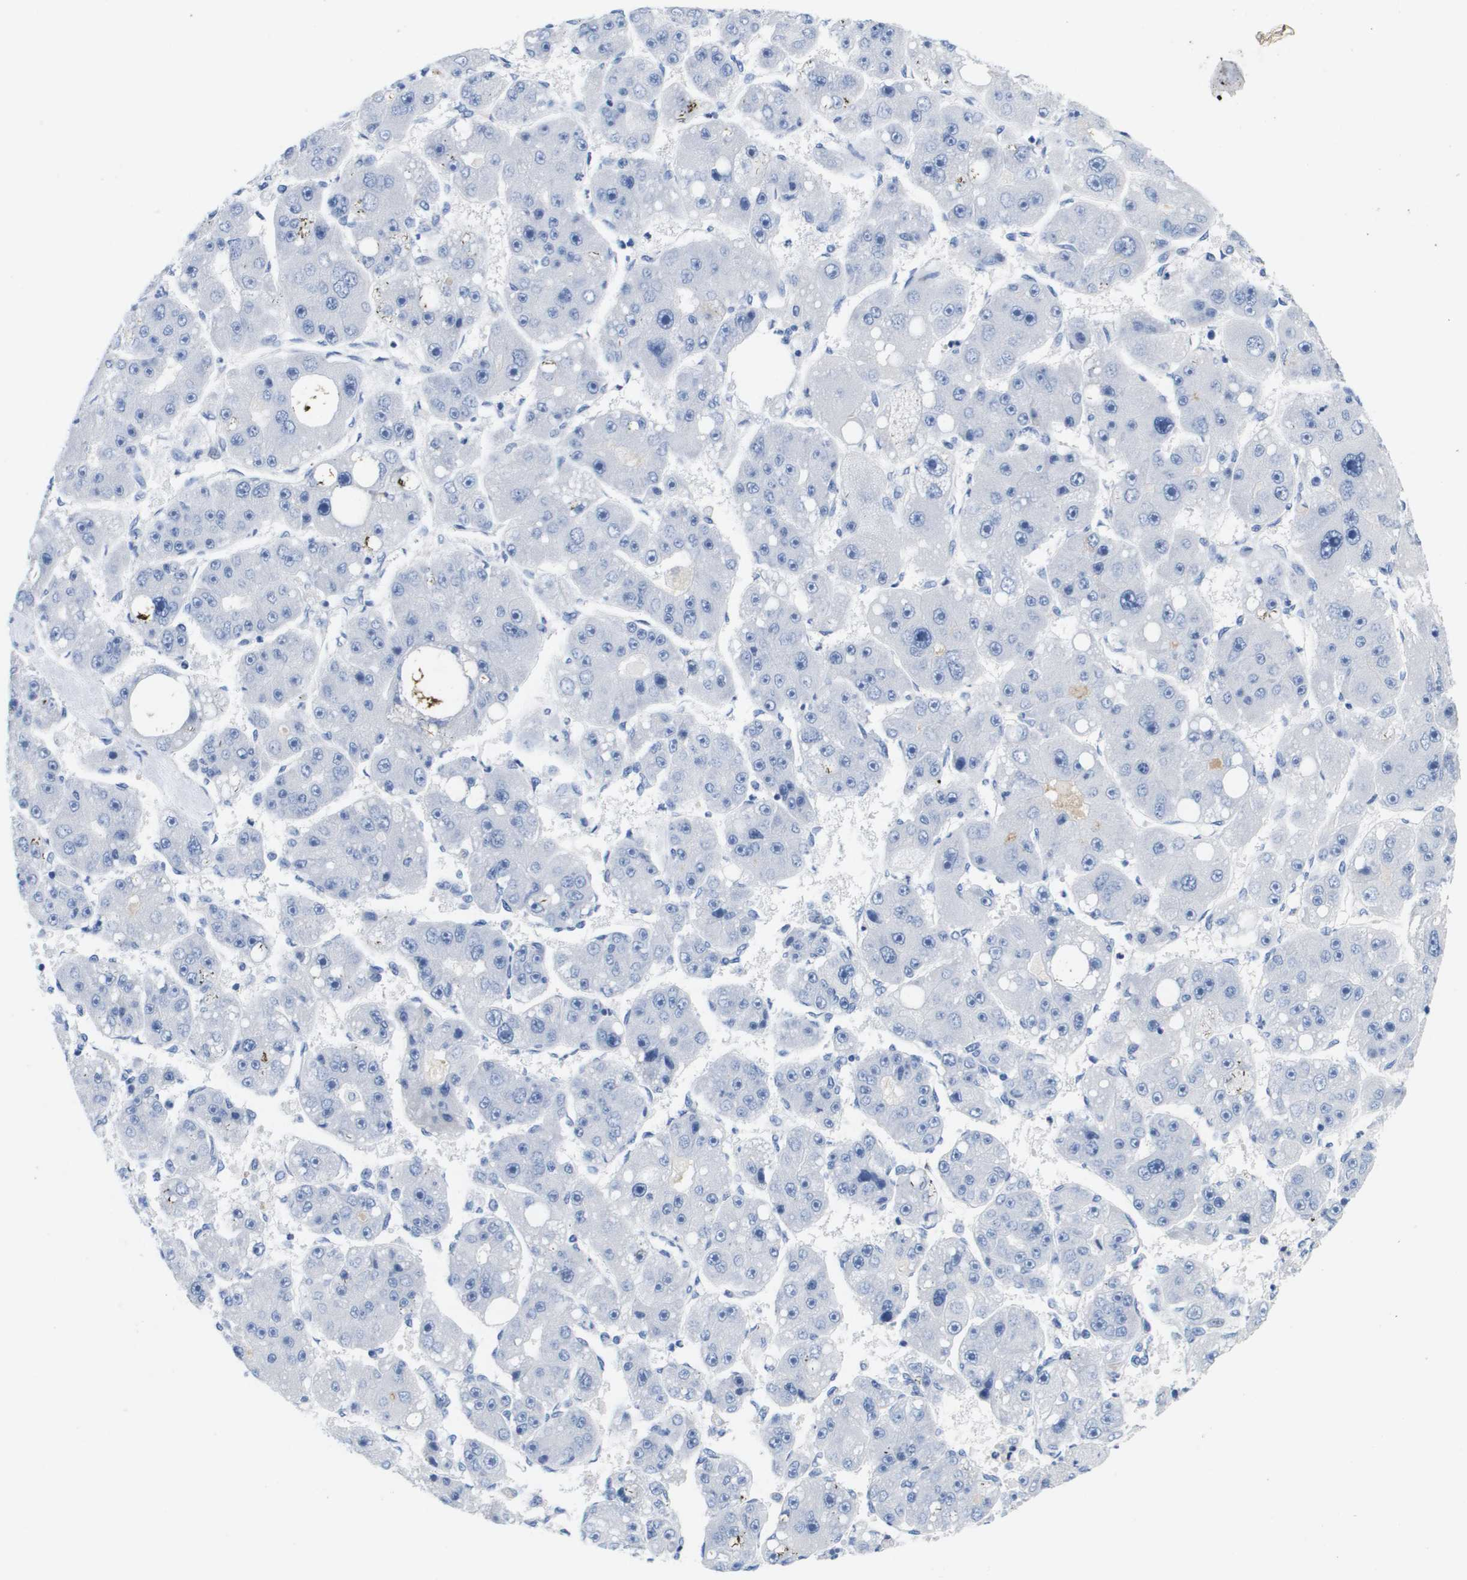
{"staining": {"intensity": "negative", "quantity": "none", "location": "none"}, "tissue": "liver cancer", "cell_type": "Tumor cells", "image_type": "cancer", "snomed": [{"axis": "morphology", "description": "Carcinoma, Hepatocellular, NOS"}, {"axis": "topography", "description": "Liver"}], "caption": "The micrograph reveals no staining of tumor cells in liver cancer.", "gene": "APOA1", "patient": {"sex": "female", "age": 61}}